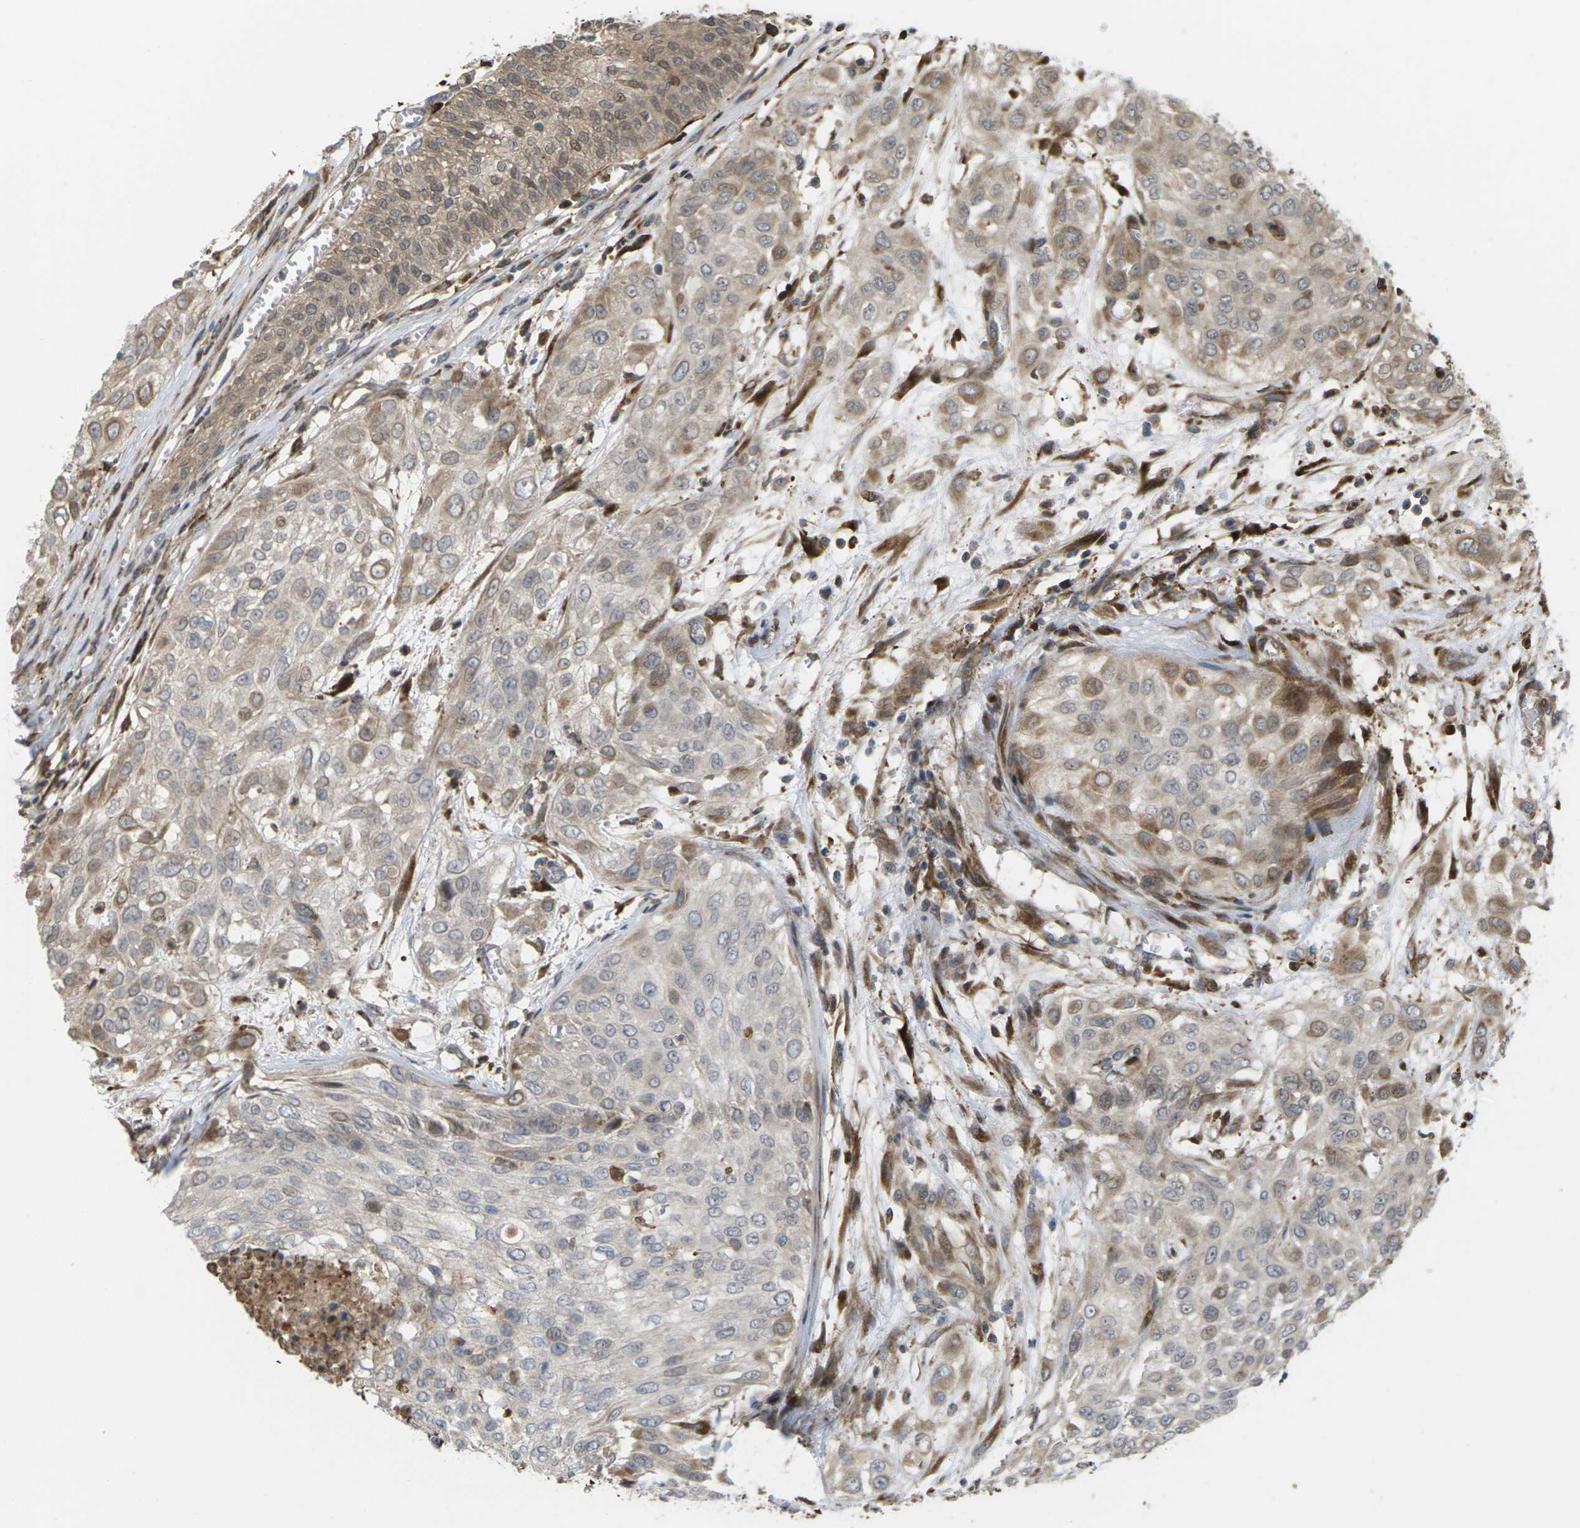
{"staining": {"intensity": "moderate", "quantity": "25%-75%", "location": "cytoplasmic/membranous"}, "tissue": "urothelial cancer", "cell_type": "Tumor cells", "image_type": "cancer", "snomed": [{"axis": "morphology", "description": "Urothelial carcinoma, High grade"}, {"axis": "topography", "description": "Urinary bladder"}], "caption": "Moderate cytoplasmic/membranous positivity is identified in about 25%-75% of tumor cells in urothelial cancer.", "gene": "ROBO1", "patient": {"sex": "male", "age": 57}}